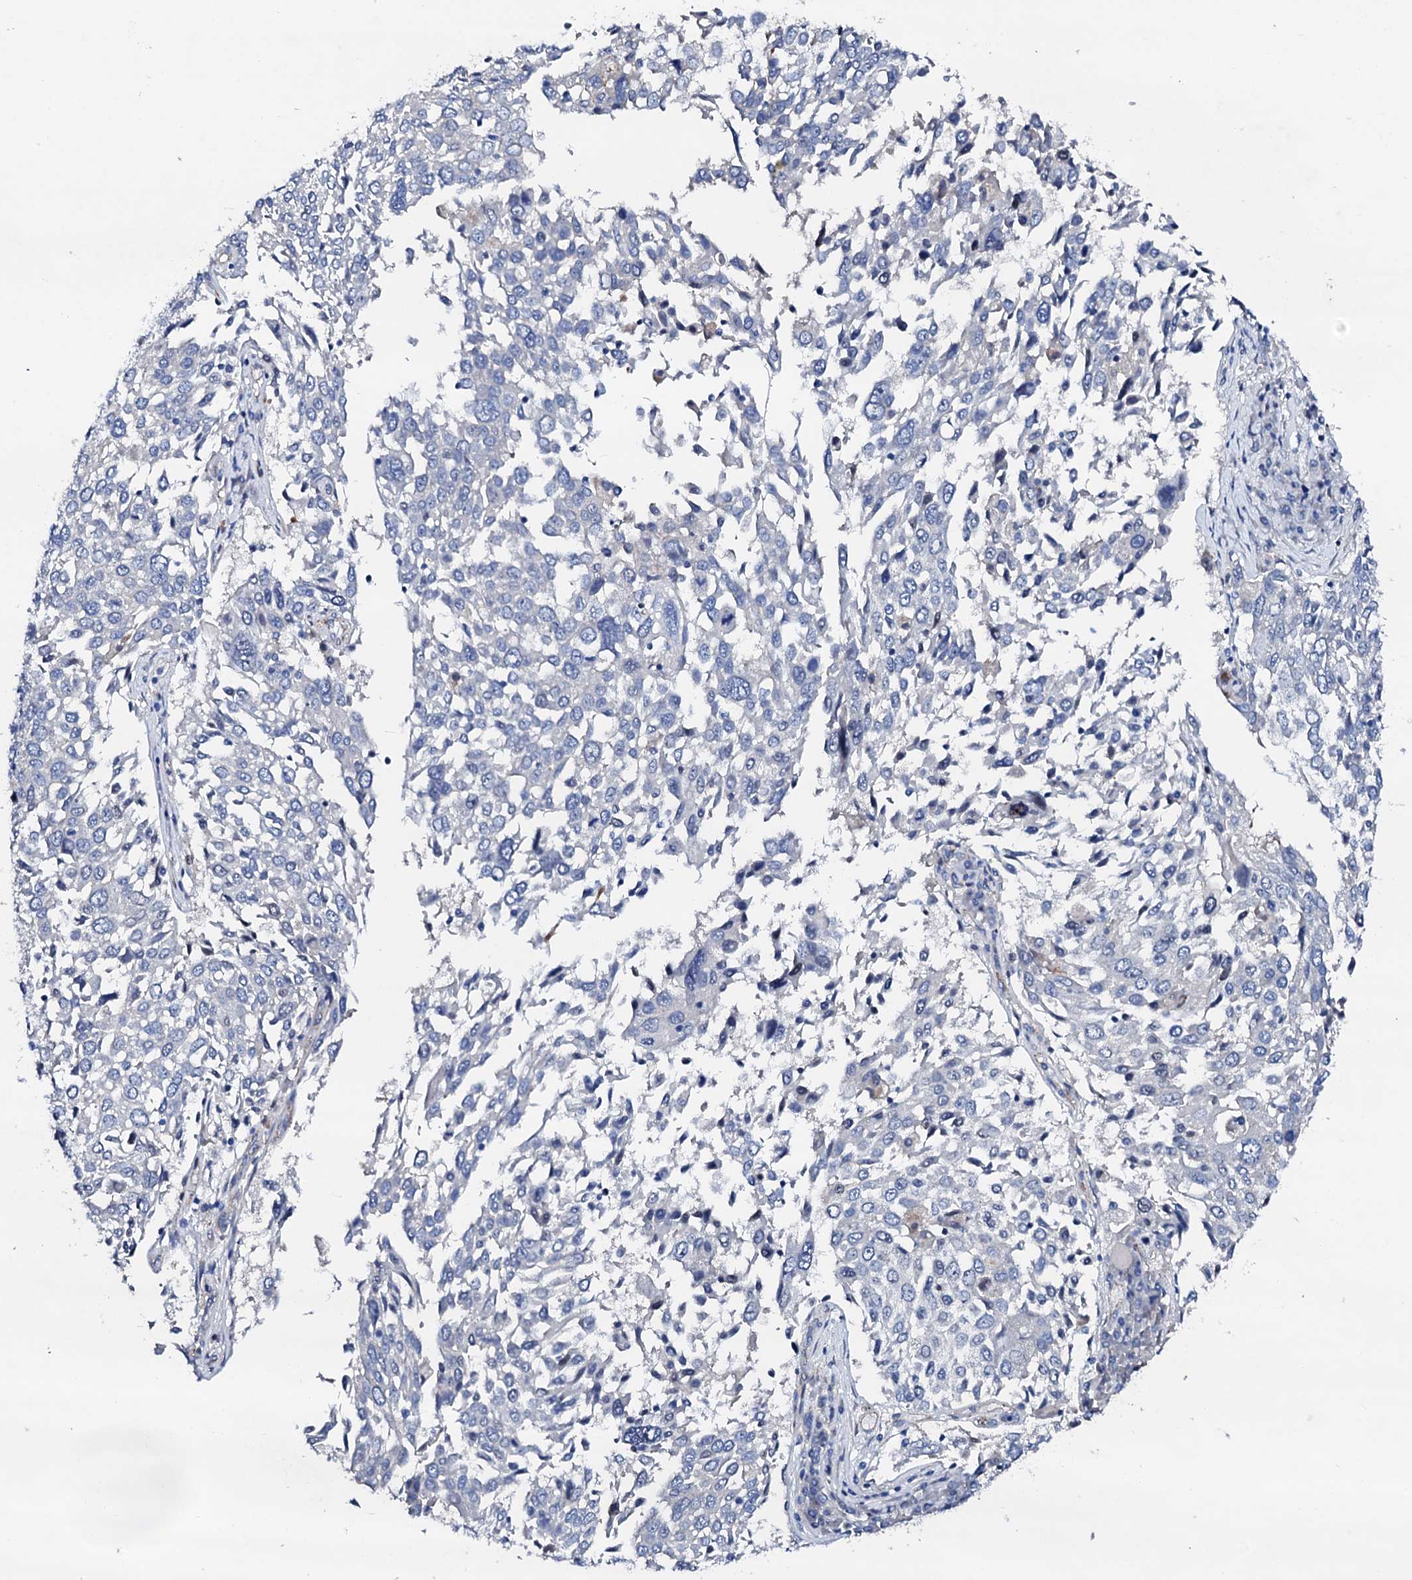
{"staining": {"intensity": "negative", "quantity": "none", "location": "none"}, "tissue": "lung cancer", "cell_type": "Tumor cells", "image_type": "cancer", "snomed": [{"axis": "morphology", "description": "Squamous cell carcinoma, NOS"}, {"axis": "topography", "description": "Lung"}], "caption": "Immunohistochemical staining of lung cancer exhibits no significant staining in tumor cells.", "gene": "TRDN", "patient": {"sex": "male", "age": 65}}